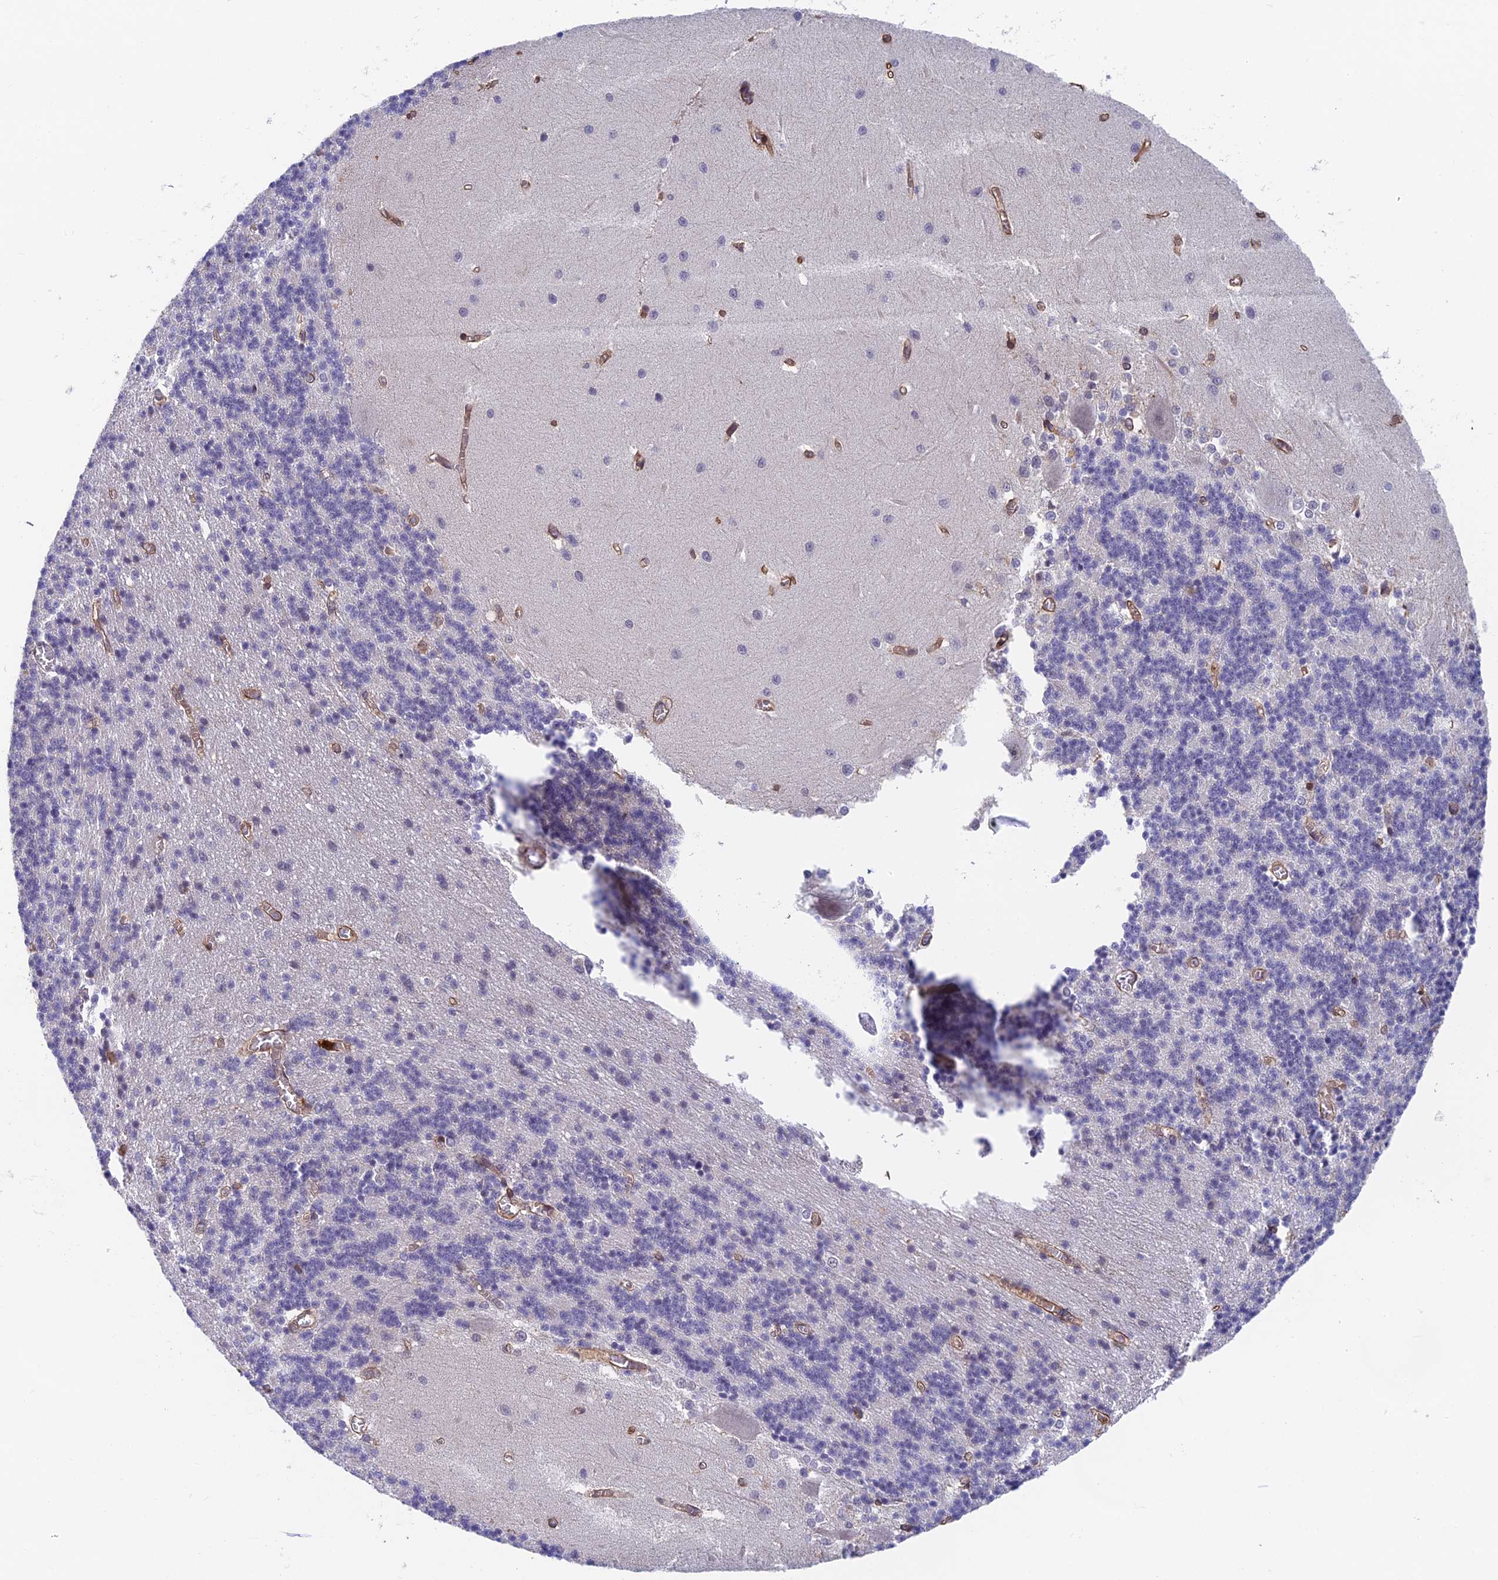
{"staining": {"intensity": "negative", "quantity": "none", "location": "none"}, "tissue": "cerebellum", "cell_type": "Cells in granular layer", "image_type": "normal", "snomed": [{"axis": "morphology", "description": "Normal tissue, NOS"}, {"axis": "topography", "description": "Cerebellum"}], "caption": "Cells in granular layer show no significant staining in benign cerebellum.", "gene": "NSMCE1", "patient": {"sex": "male", "age": 37}}